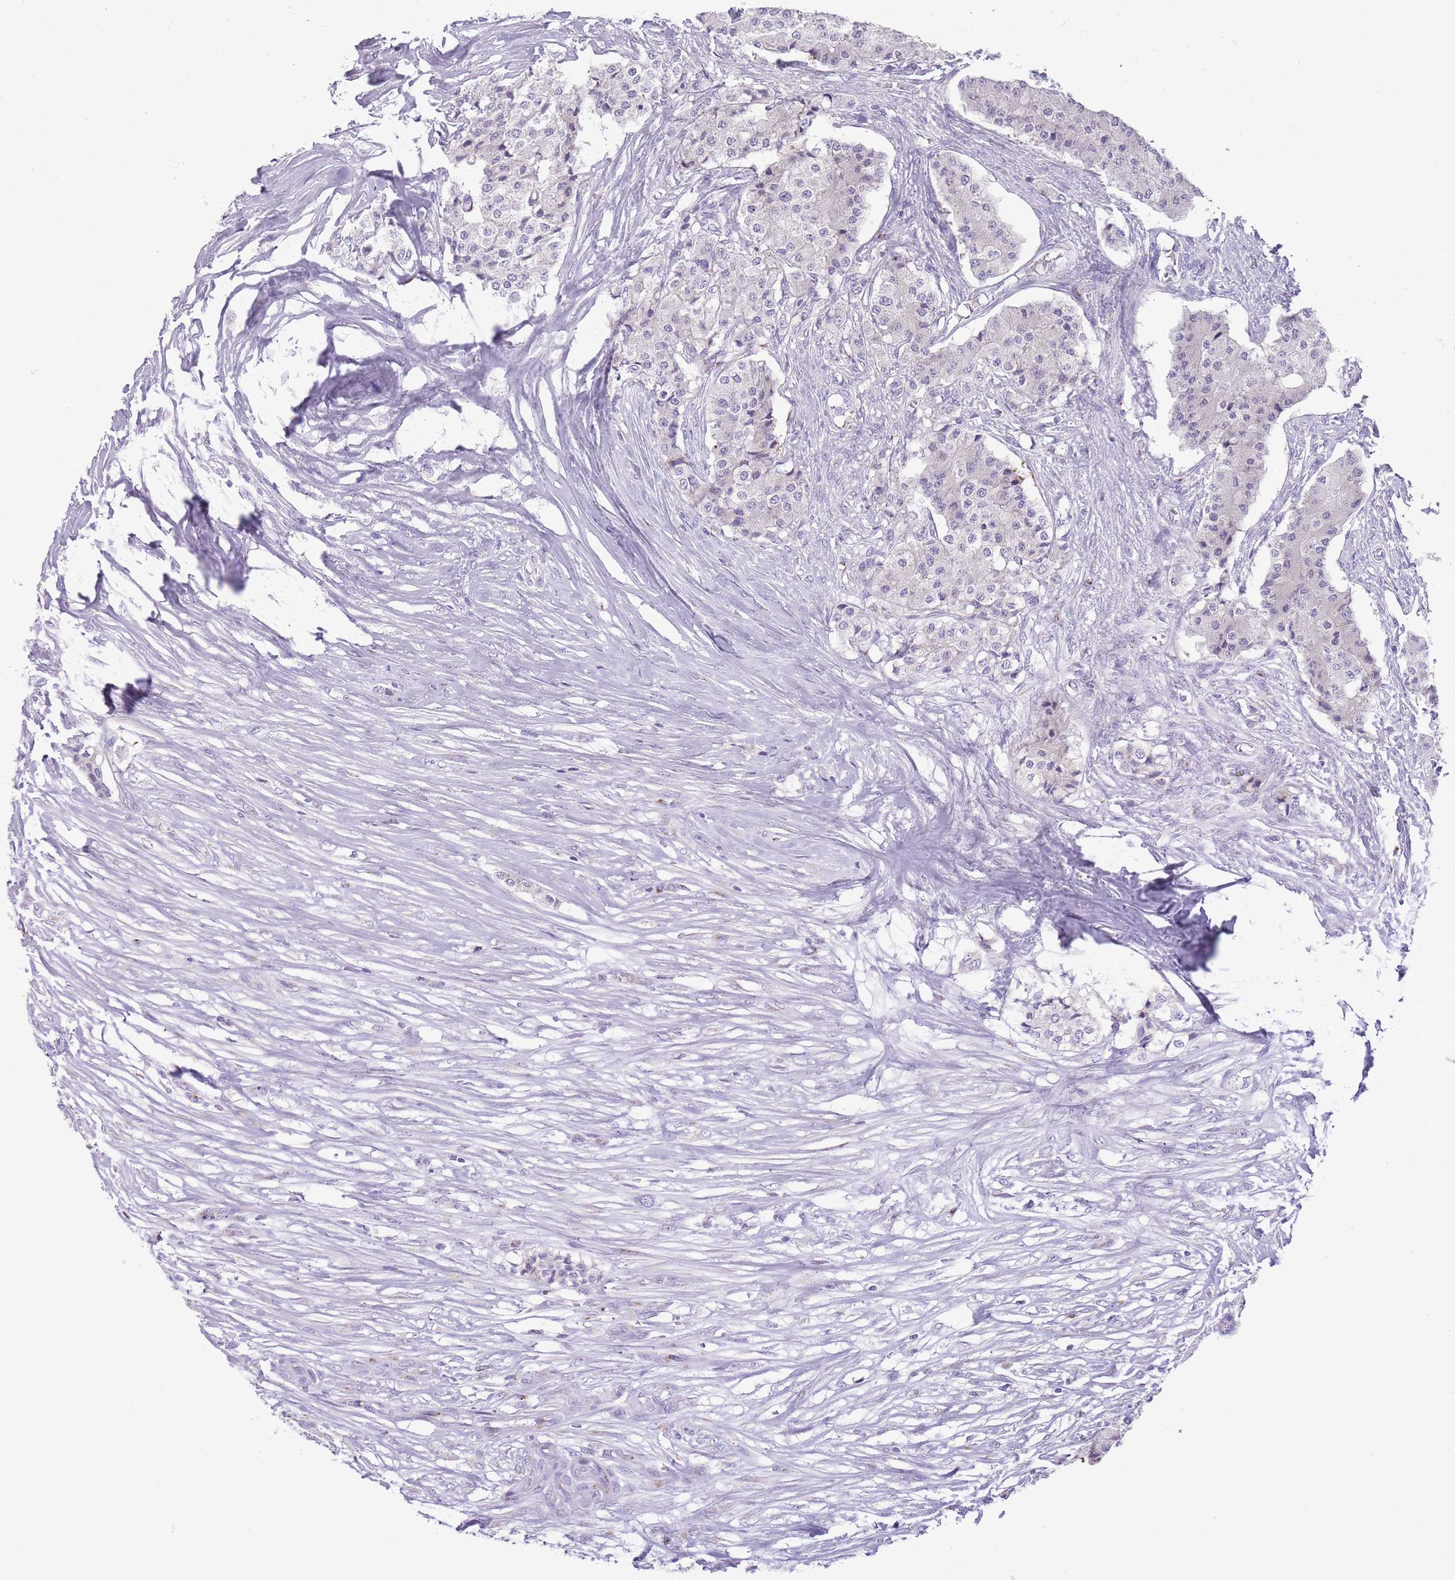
{"staining": {"intensity": "negative", "quantity": "none", "location": "none"}, "tissue": "carcinoid", "cell_type": "Tumor cells", "image_type": "cancer", "snomed": [{"axis": "morphology", "description": "Carcinoid, malignant, NOS"}, {"axis": "topography", "description": "Colon"}], "caption": "Immunohistochemical staining of human carcinoid (malignant) displays no significant expression in tumor cells.", "gene": "B4GALT2", "patient": {"sex": "female", "age": 52}}